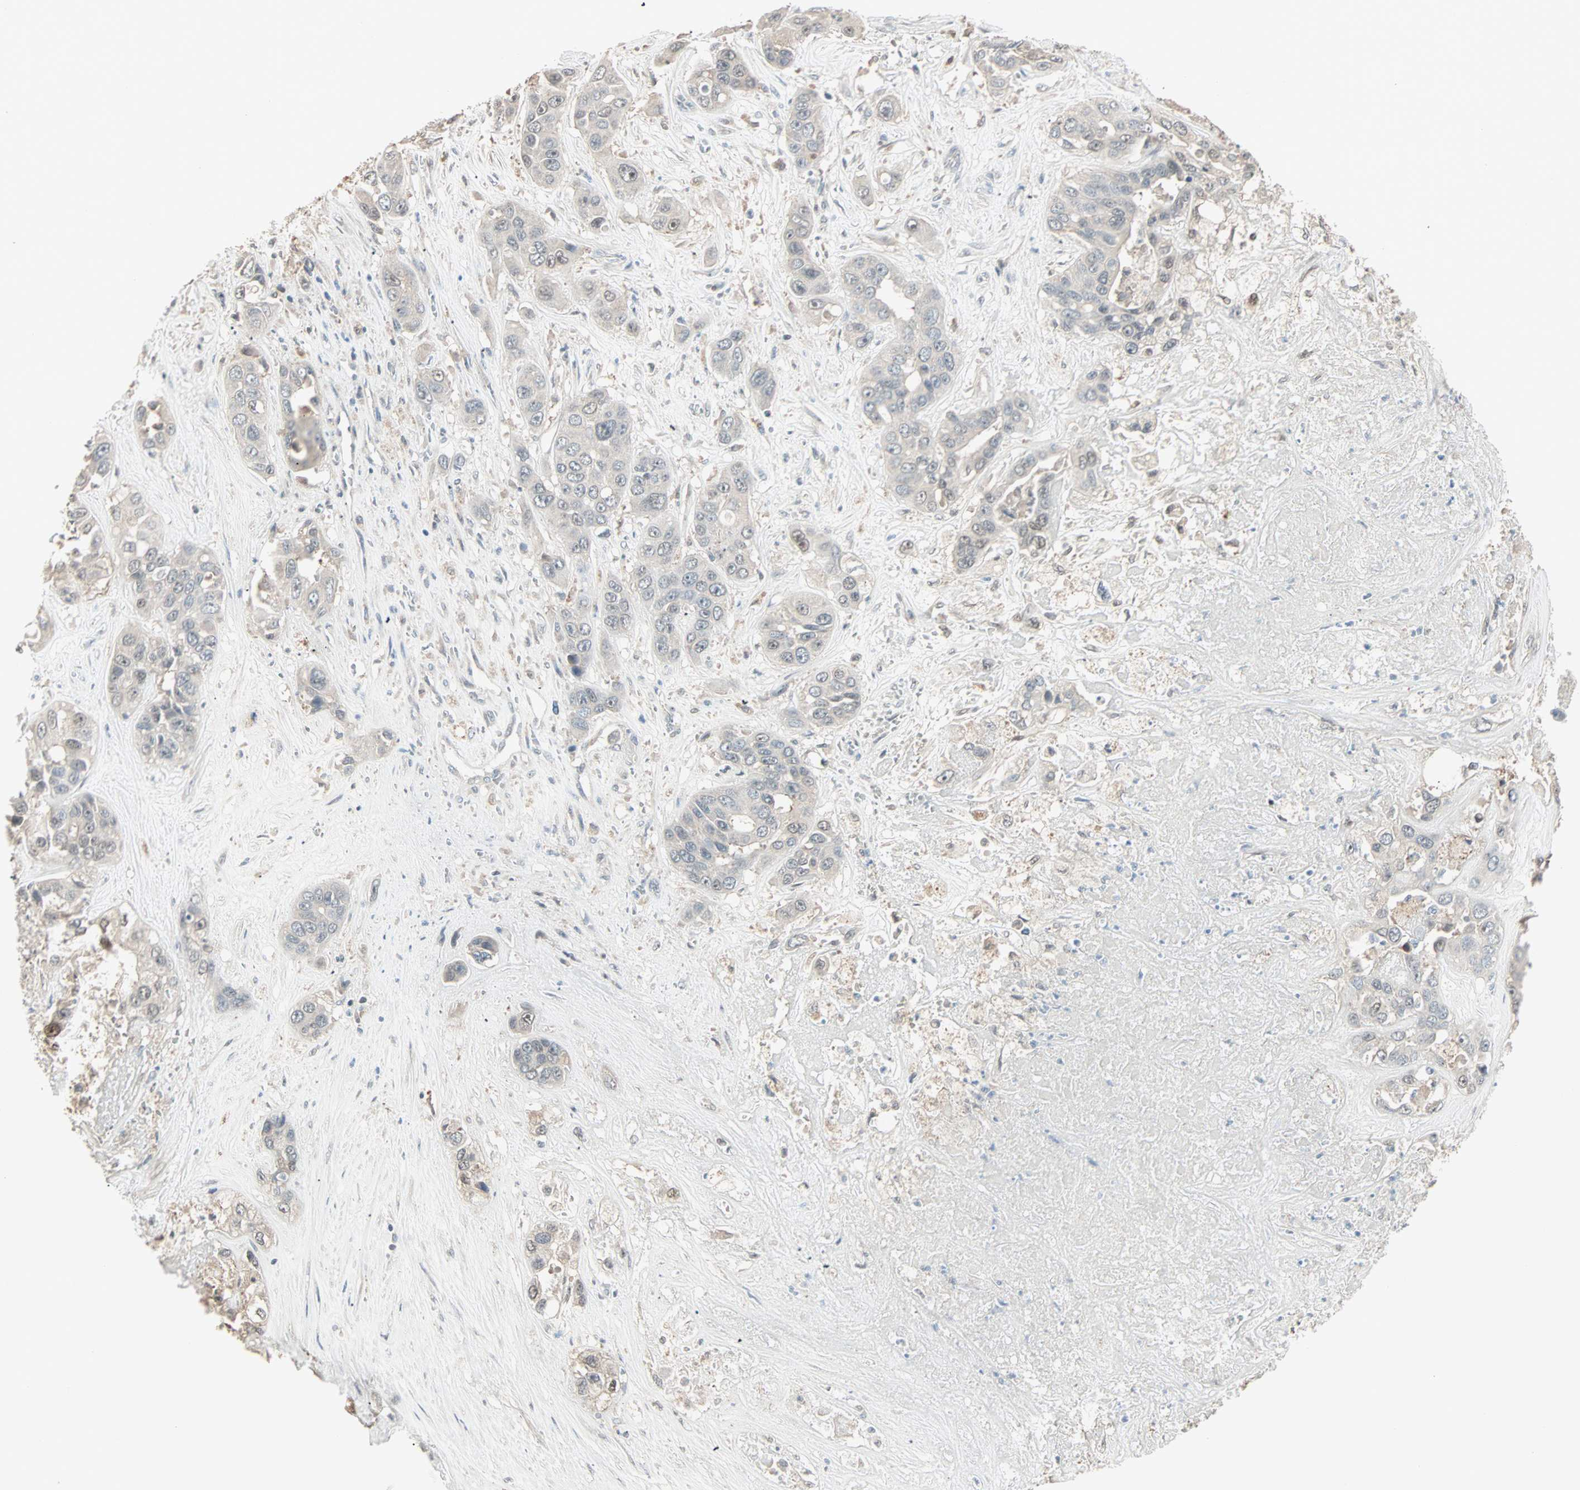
{"staining": {"intensity": "moderate", "quantity": ">75%", "location": "nuclear"}, "tissue": "liver cancer", "cell_type": "Tumor cells", "image_type": "cancer", "snomed": [{"axis": "morphology", "description": "Cholangiocarcinoma"}, {"axis": "topography", "description": "Liver"}], "caption": "Cholangiocarcinoma (liver) stained with a brown dye shows moderate nuclear positive expression in about >75% of tumor cells.", "gene": "KDM4A", "patient": {"sex": "female", "age": 52}}